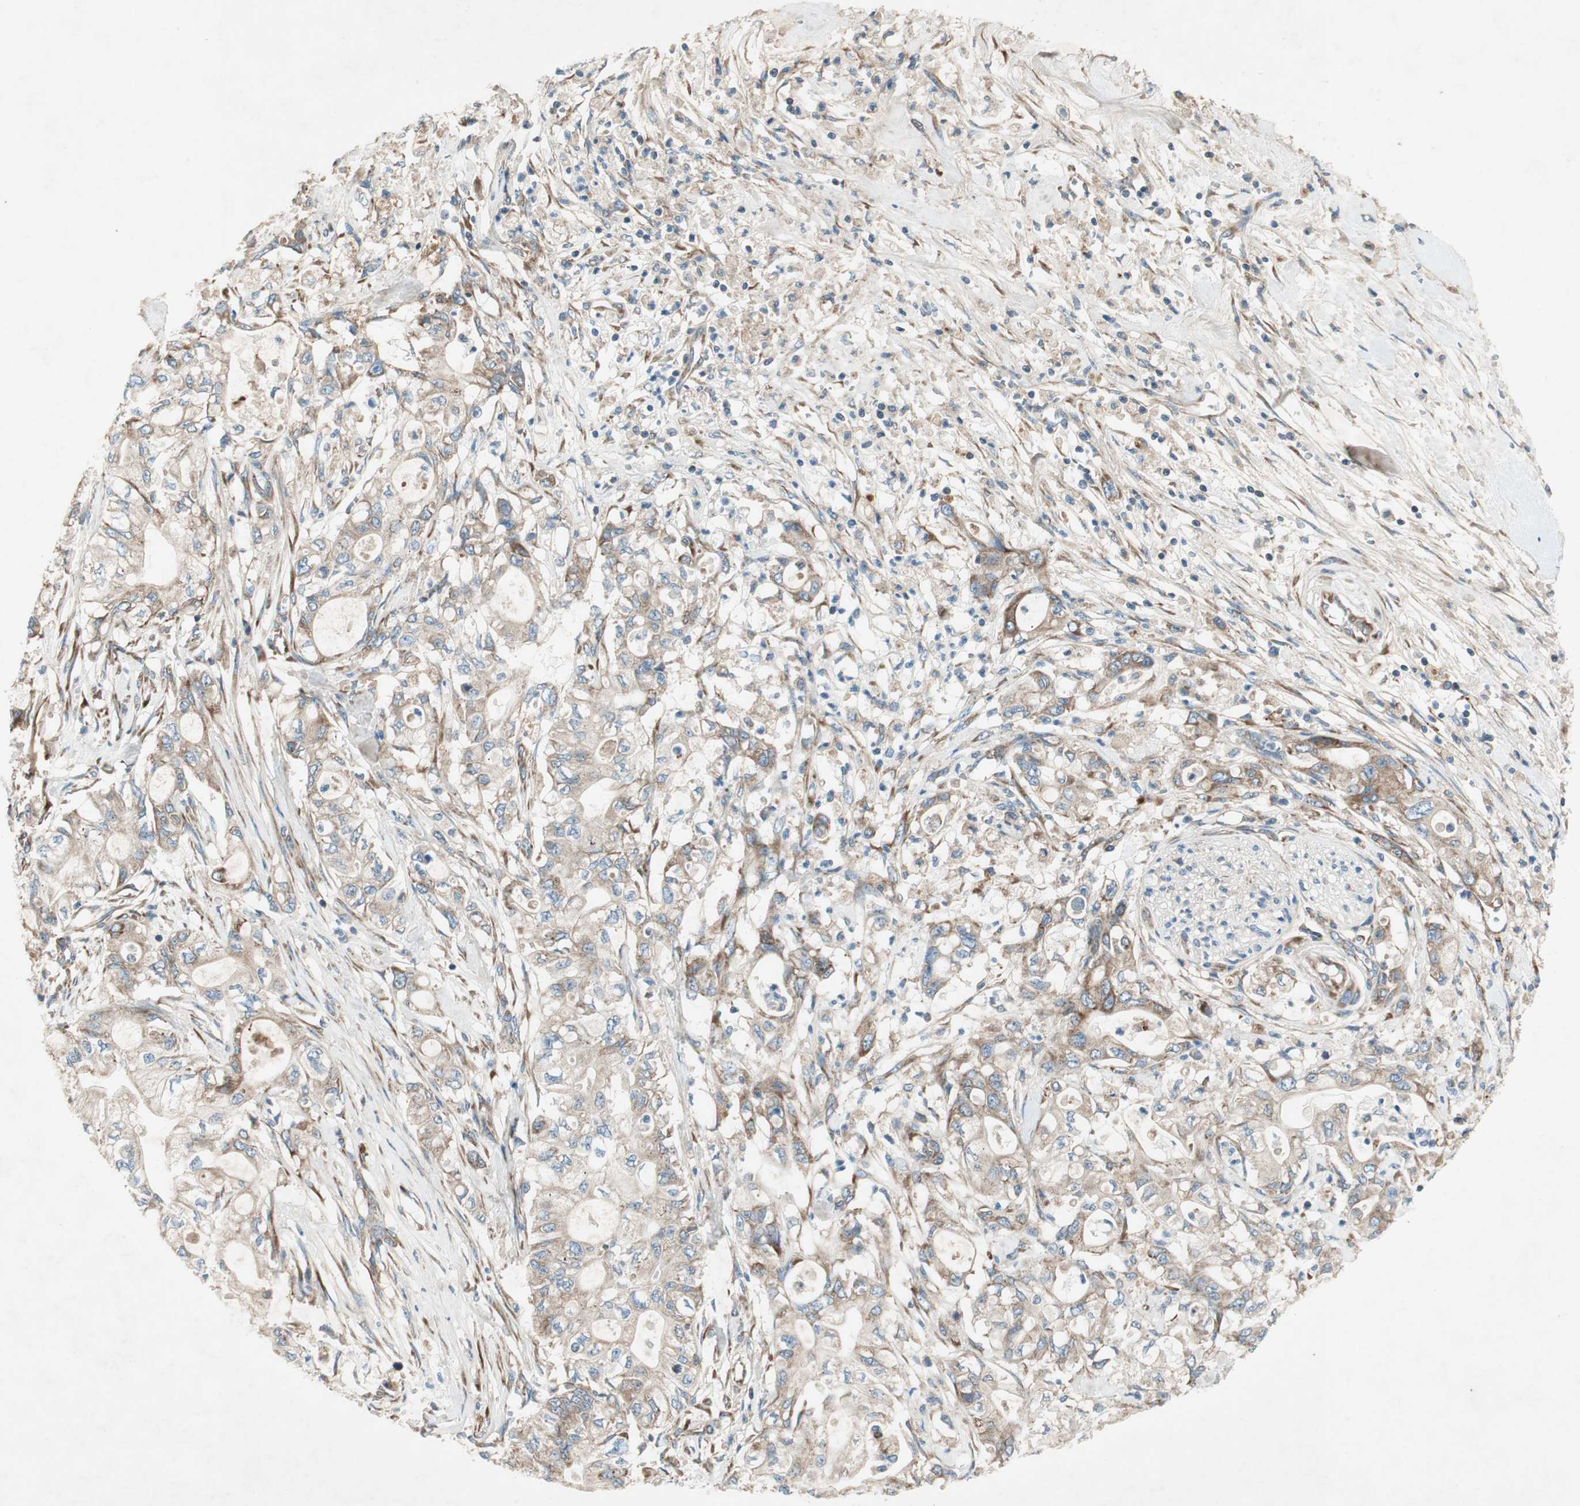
{"staining": {"intensity": "moderate", "quantity": ">75%", "location": "cytoplasmic/membranous"}, "tissue": "pancreatic cancer", "cell_type": "Tumor cells", "image_type": "cancer", "snomed": [{"axis": "morphology", "description": "Adenocarcinoma, NOS"}, {"axis": "topography", "description": "Pancreas"}], "caption": "This is an image of immunohistochemistry staining of pancreatic adenocarcinoma, which shows moderate staining in the cytoplasmic/membranous of tumor cells.", "gene": "RPL23", "patient": {"sex": "male", "age": 79}}